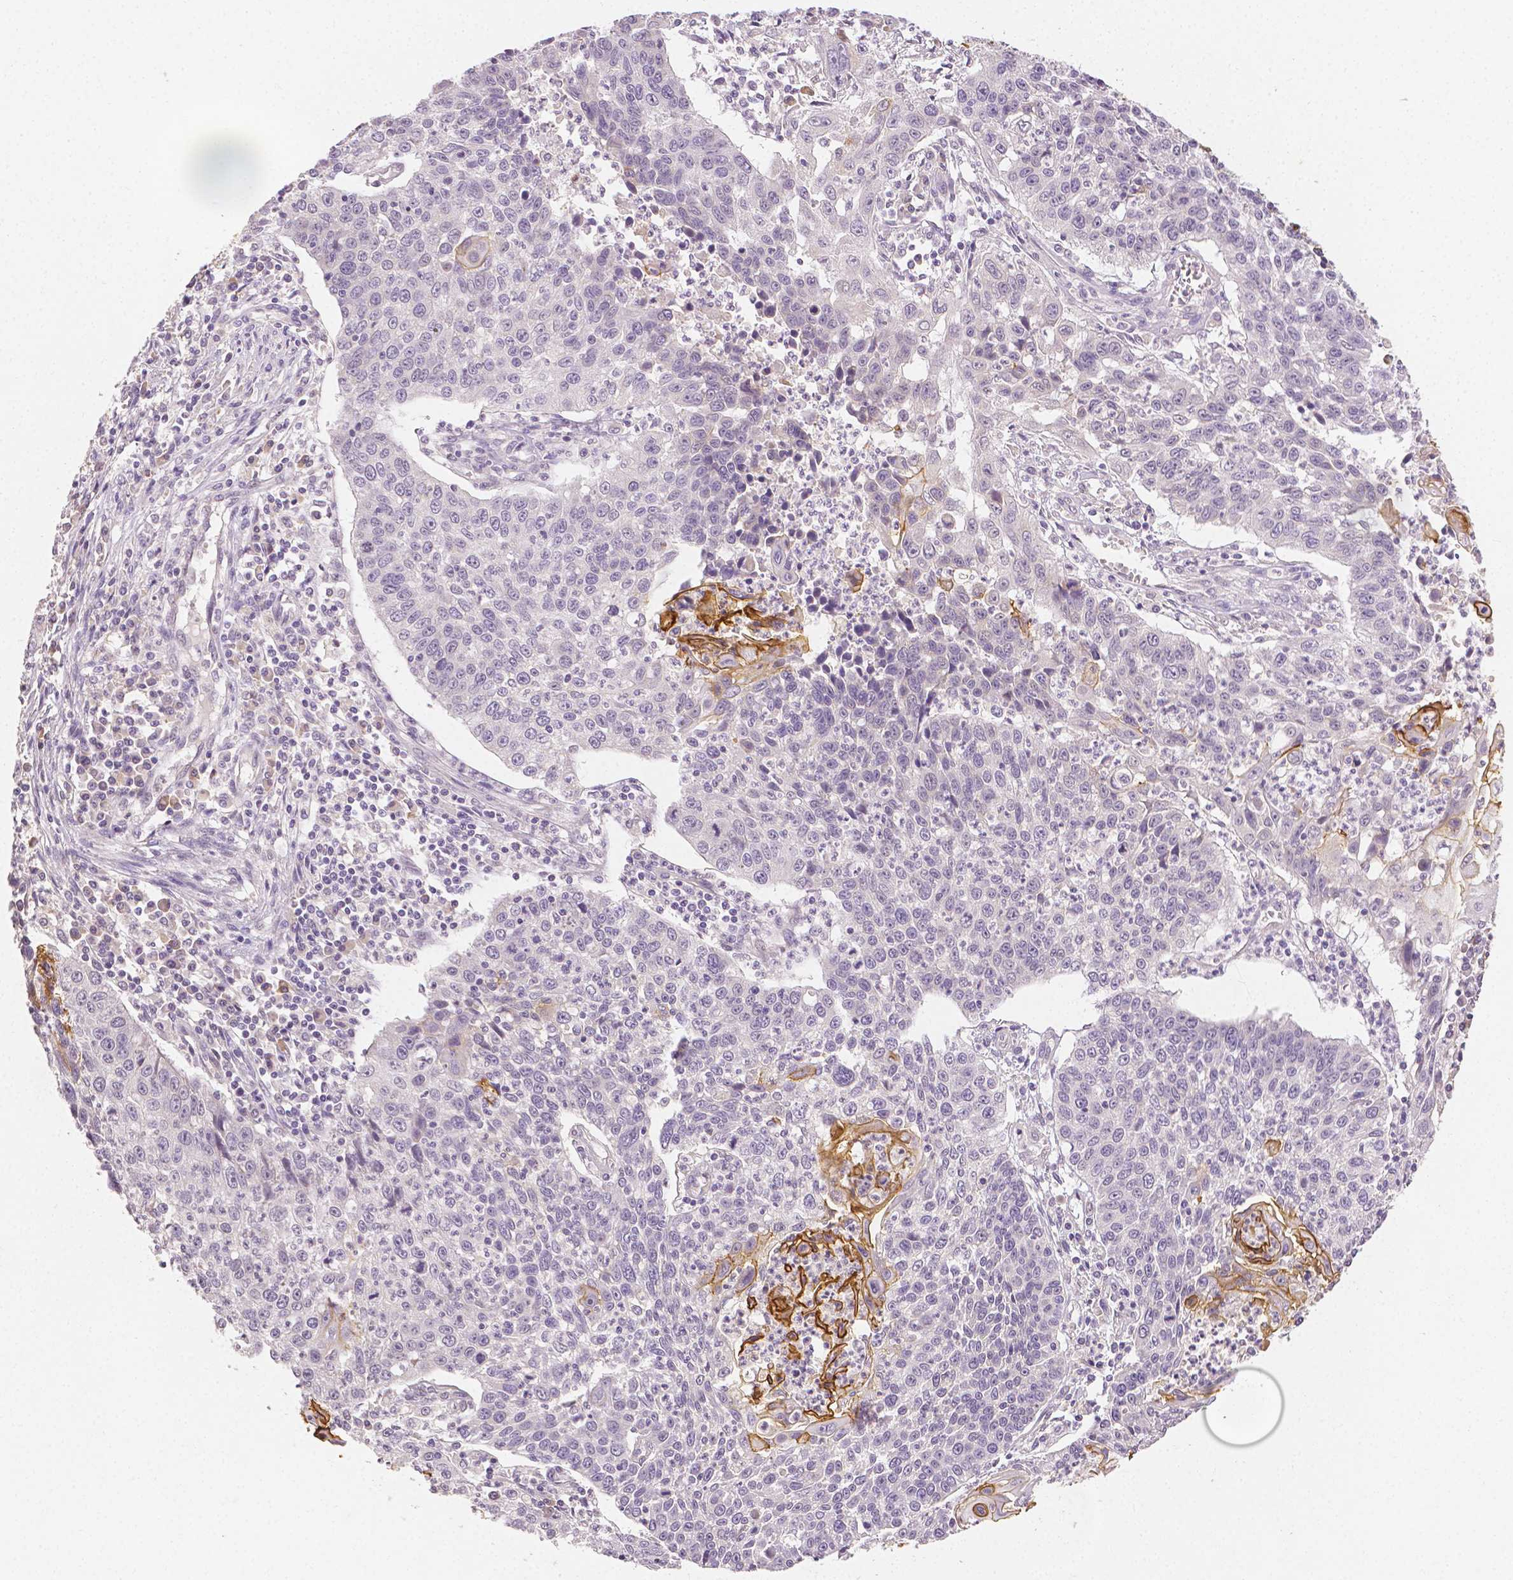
{"staining": {"intensity": "strong", "quantity": "<25%", "location": "cytoplasmic/membranous"}, "tissue": "lung cancer", "cell_type": "Tumor cells", "image_type": "cancer", "snomed": [{"axis": "morphology", "description": "Squamous cell carcinoma, NOS"}, {"axis": "morphology", "description": "Squamous cell carcinoma, metastatic, NOS"}, {"axis": "topography", "description": "Lung"}, {"axis": "topography", "description": "Pleura, NOS"}], "caption": "Protein staining by IHC exhibits strong cytoplasmic/membranous expression in approximately <25% of tumor cells in lung cancer. The protein is stained brown, and the nuclei are stained in blue (DAB (3,3'-diaminobenzidine) IHC with brightfield microscopy, high magnification).", "gene": "TGM1", "patient": {"sex": "male", "age": 72}}